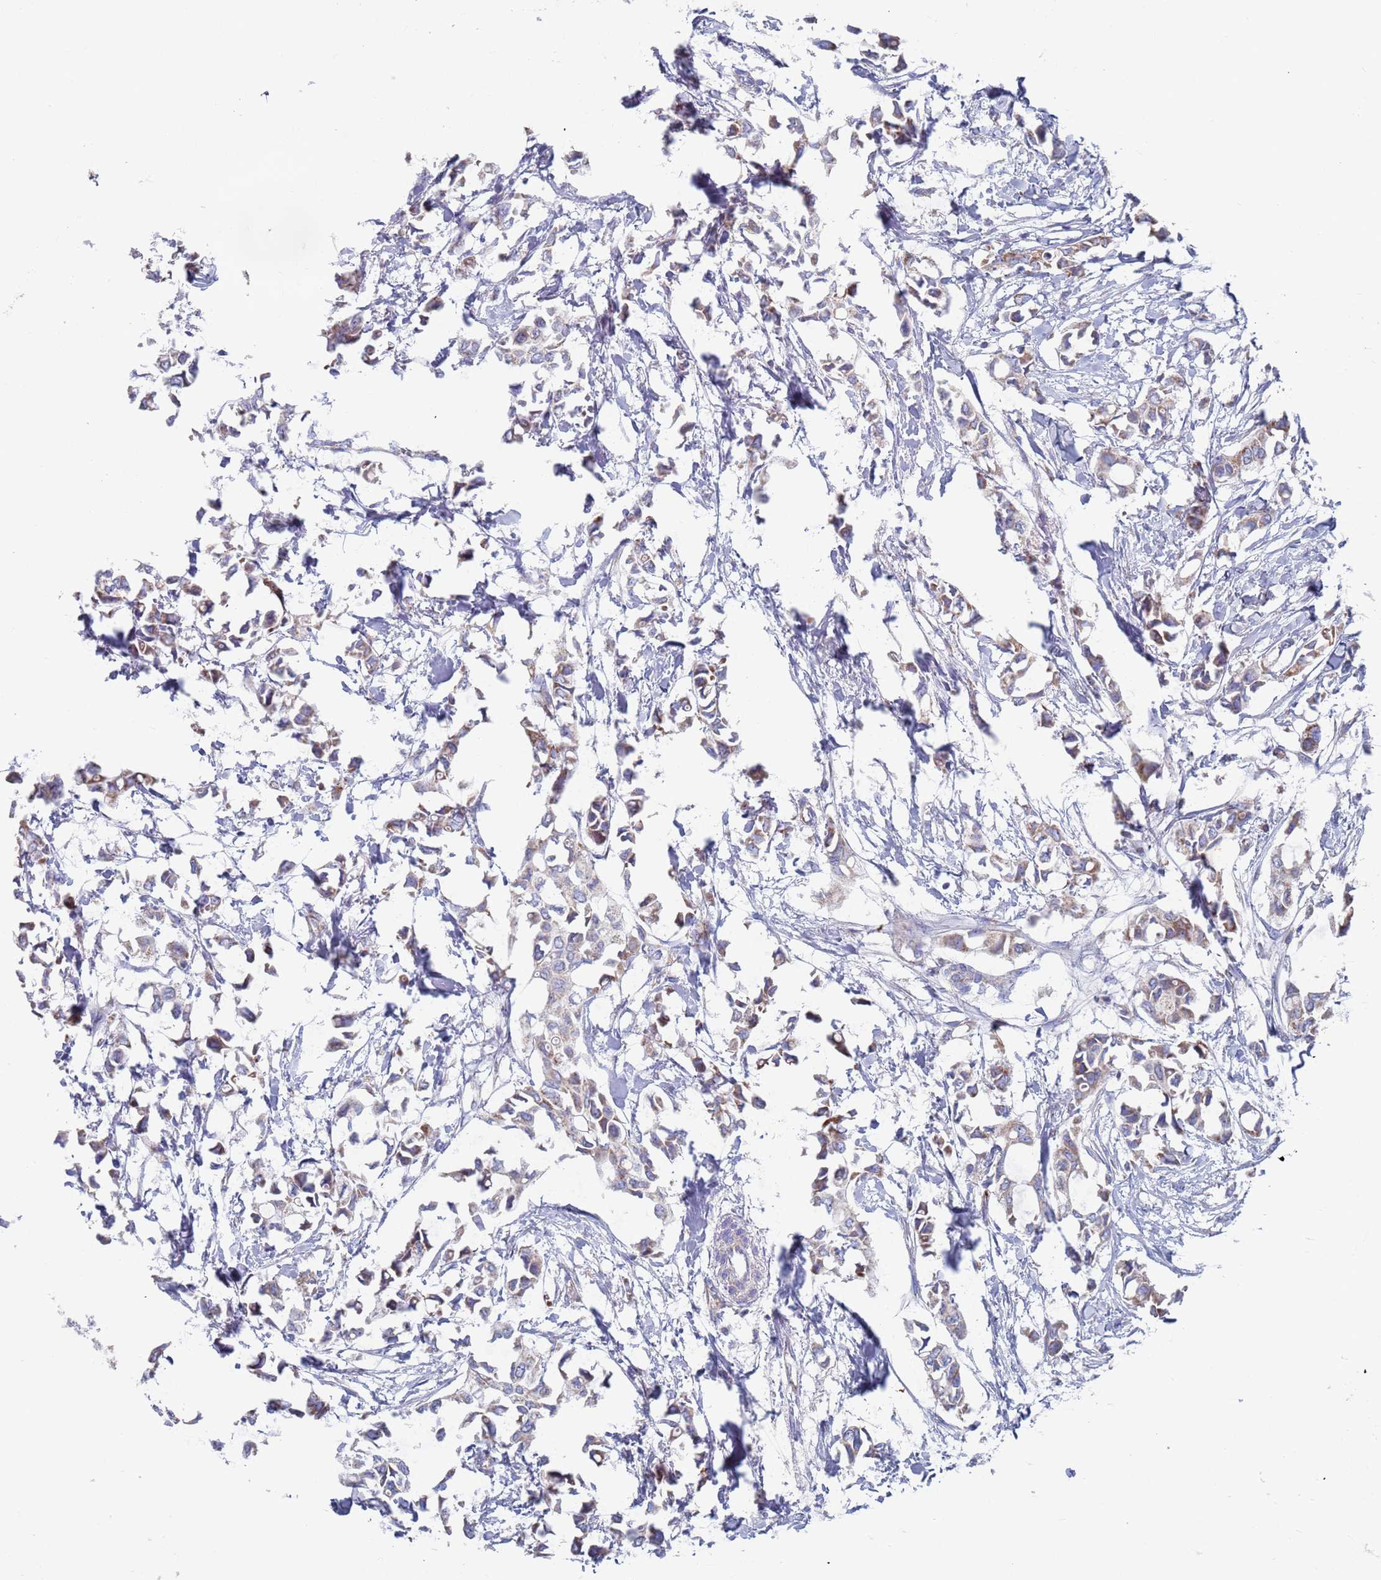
{"staining": {"intensity": "weak", "quantity": "25%-75%", "location": "cytoplasmic/membranous"}, "tissue": "breast cancer", "cell_type": "Tumor cells", "image_type": "cancer", "snomed": [{"axis": "morphology", "description": "Duct carcinoma"}, {"axis": "topography", "description": "Breast"}], "caption": "Immunohistochemical staining of breast infiltrating ductal carcinoma exhibits low levels of weak cytoplasmic/membranous positivity in approximately 25%-75% of tumor cells.", "gene": "MRPL22", "patient": {"sex": "female", "age": 41}}